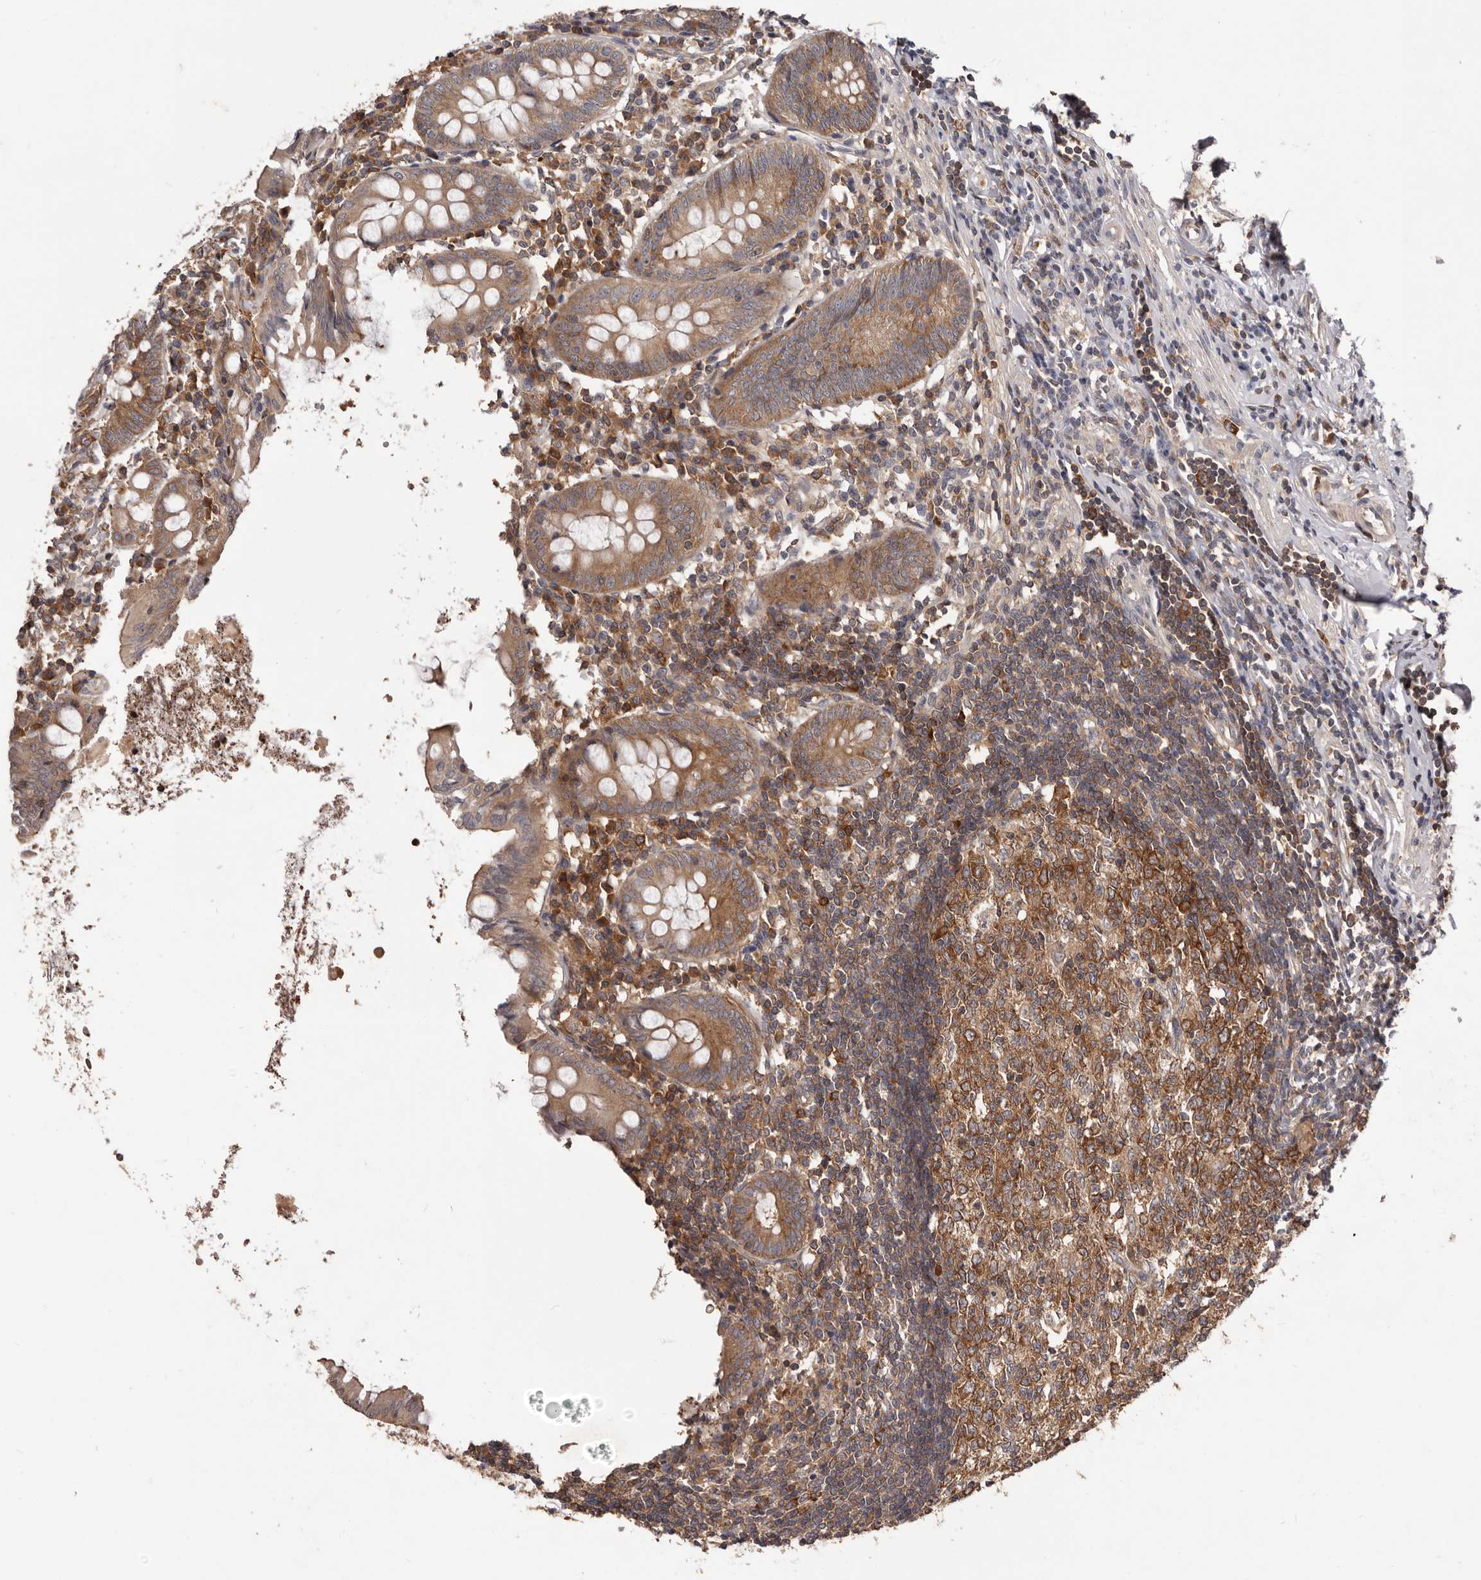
{"staining": {"intensity": "moderate", "quantity": ">75%", "location": "cytoplasmic/membranous"}, "tissue": "appendix", "cell_type": "Glandular cells", "image_type": "normal", "snomed": [{"axis": "morphology", "description": "Normal tissue, NOS"}, {"axis": "topography", "description": "Appendix"}], "caption": "Appendix stained with DAB (3,3'-diaminobenzidine) IHC shows medium levels of moderate cytoplasmic/membranous staining in about >75% of glandular cells.", "gene": "HBS1L", "patient": {"sex": "female", "age": 54}}